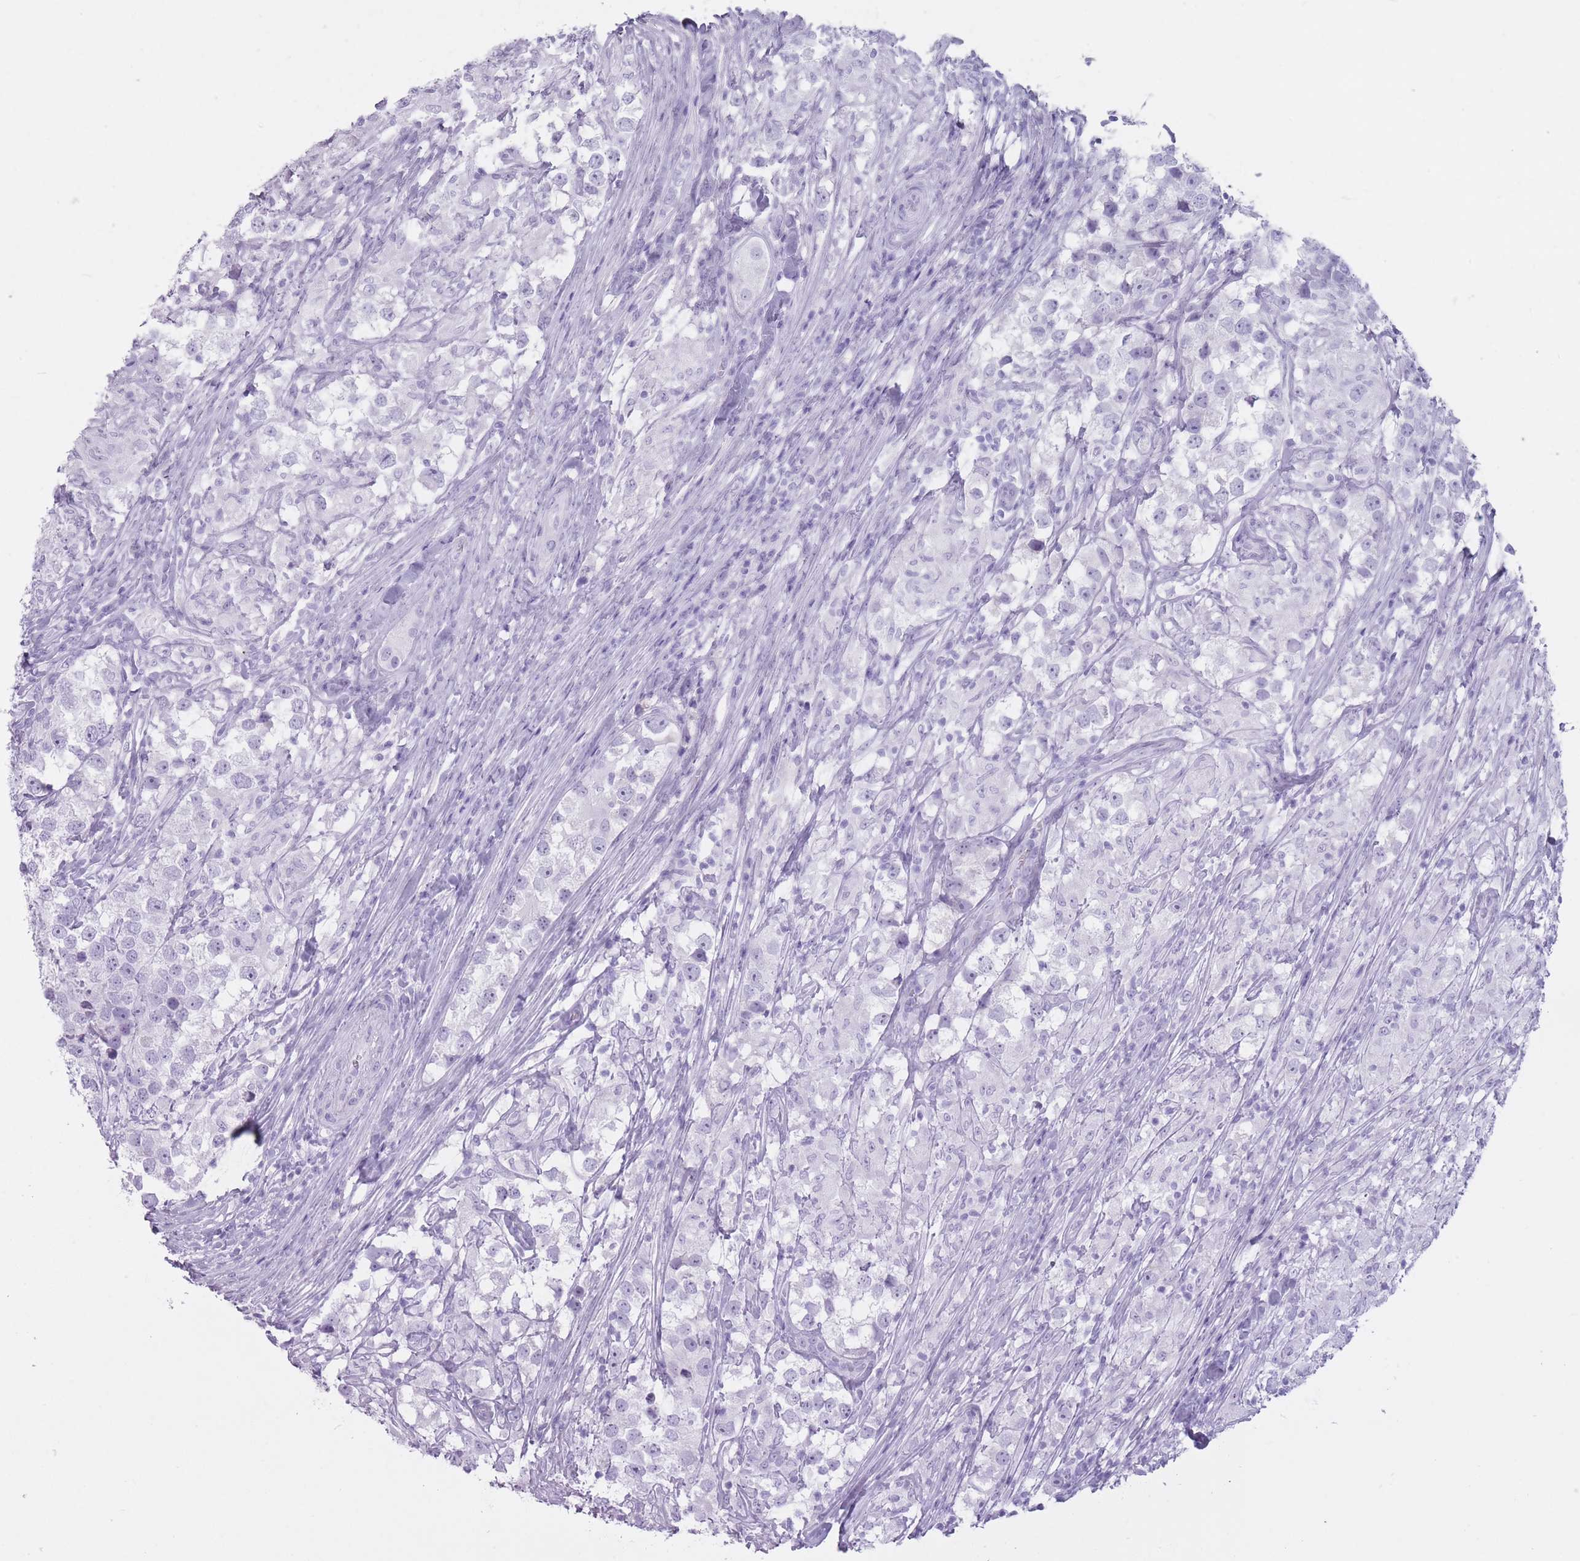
{"staining": {"intensity": "negative", "quantity": "none", "location": "none"}, "tissue": "testis cancer", "cell_type": "Tumor cells", "image_type": "cancer", "snomed": [{"axis": "morphology", "description": "Seminoma, NOS"}, {"axis": "topography", "description": "Testis"}], "caption": "An IHC histopathology image of seminoma (testis) is shown. There is no staining in tumor cells of seminoma (testis). (DAB immunohistochemistry (IHC), high magnification).", "gene": "PNMA3", "patient": {"sex": "male", "age": 46}}